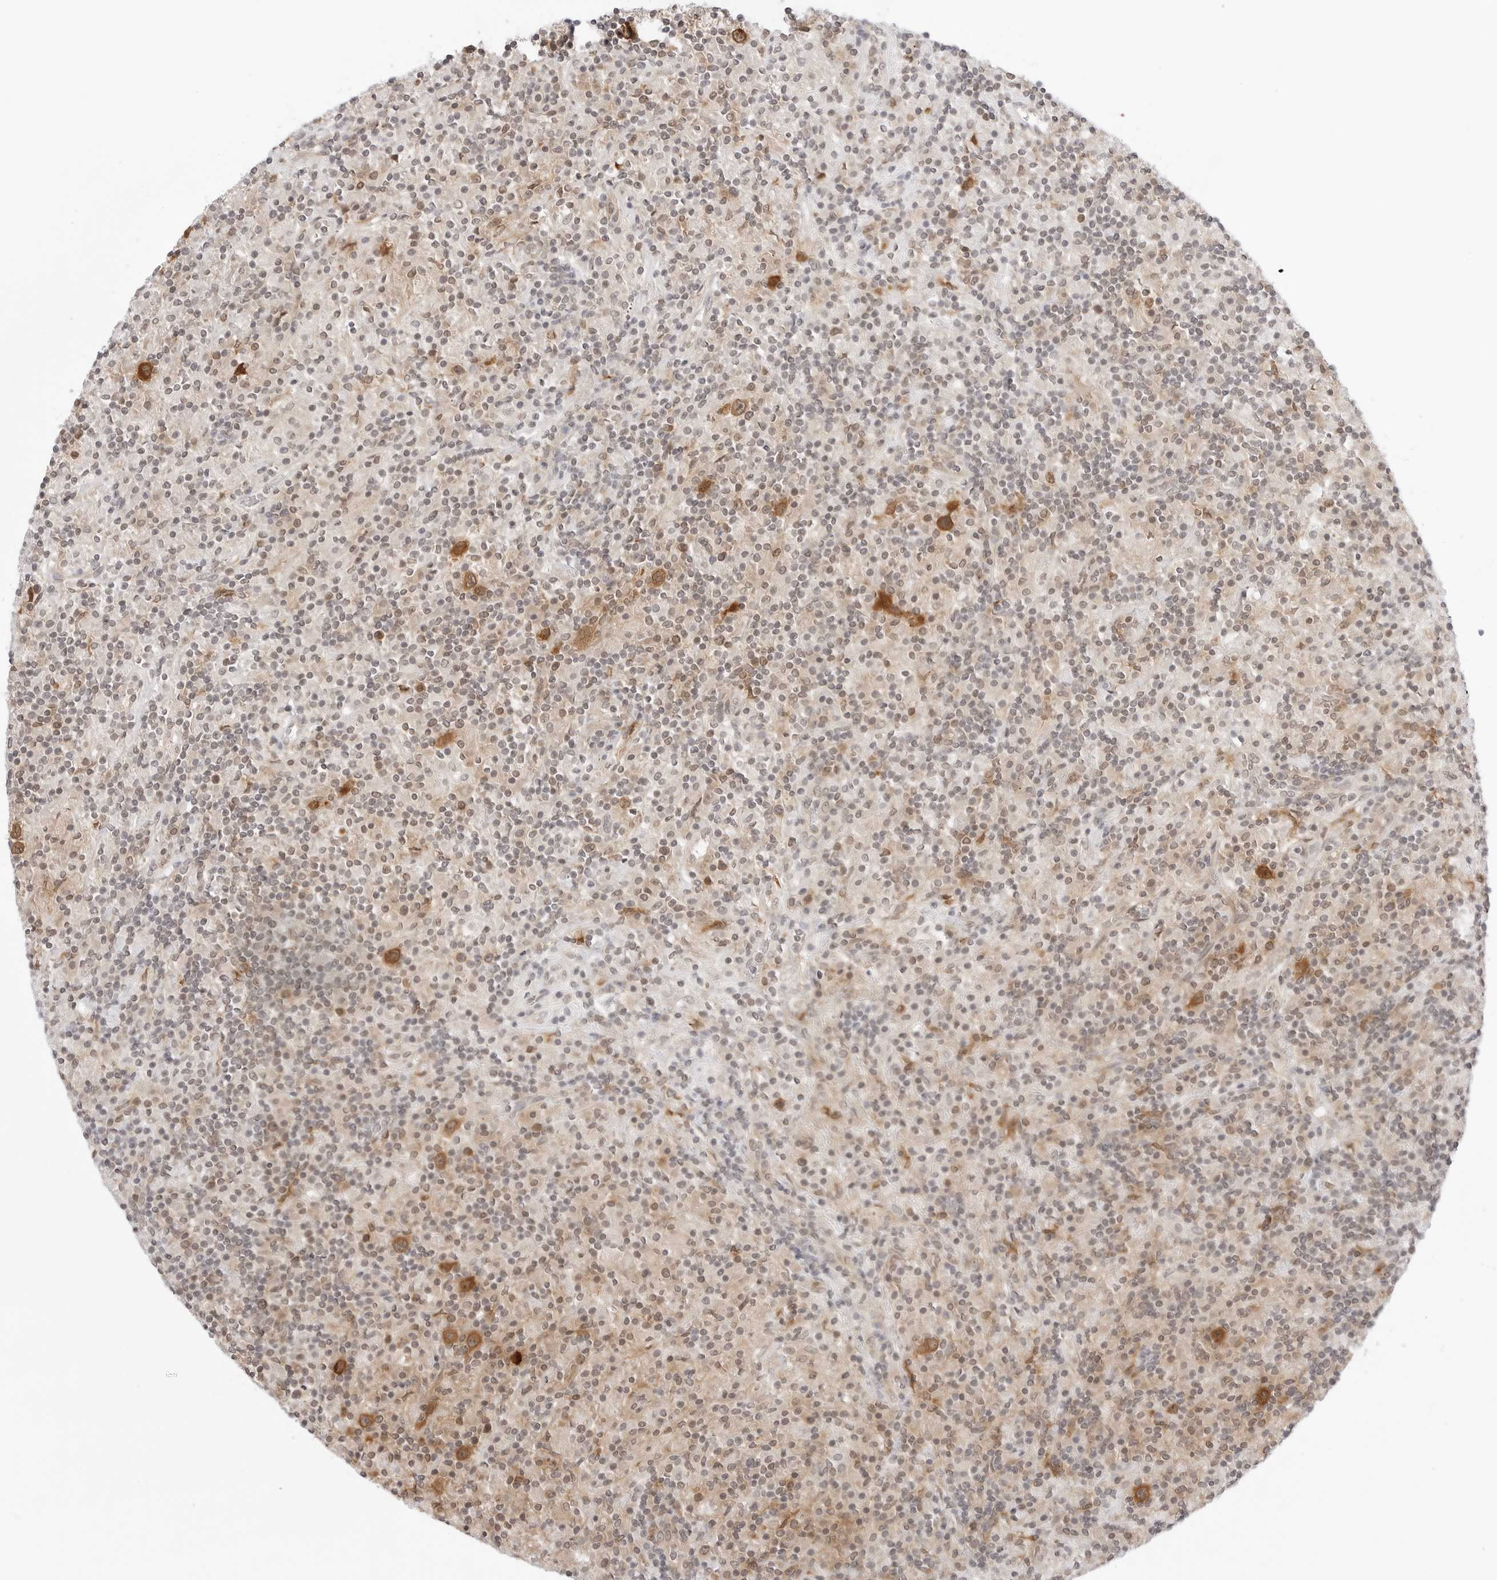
{"staining": {"intensity": "strong", "quantity": ">75%", "location": "cytoplasmic/membranous"}, "tissue": "lymphoma", "cell_type": "Tumor cells", "image_type": "cancer", "snomed": [{"axis": "morphology", "description": "Hodgkin's disease, NOS"}, {"axis": "topography", "description": "Lymph node"}], "caption": "IHC staining of lymphoma, which reveals high levels of strong cytoplasmic/membranous staining in about >75% of tumor cells indicating strong cytoplasmic/membranous protein expression. The staining was performed using DAB (brown) for protein detection and nuclei were counterstained in hematoxylin (blue).", "gene": "NUDC", "patient": {"sex": "male", "age": 70}}